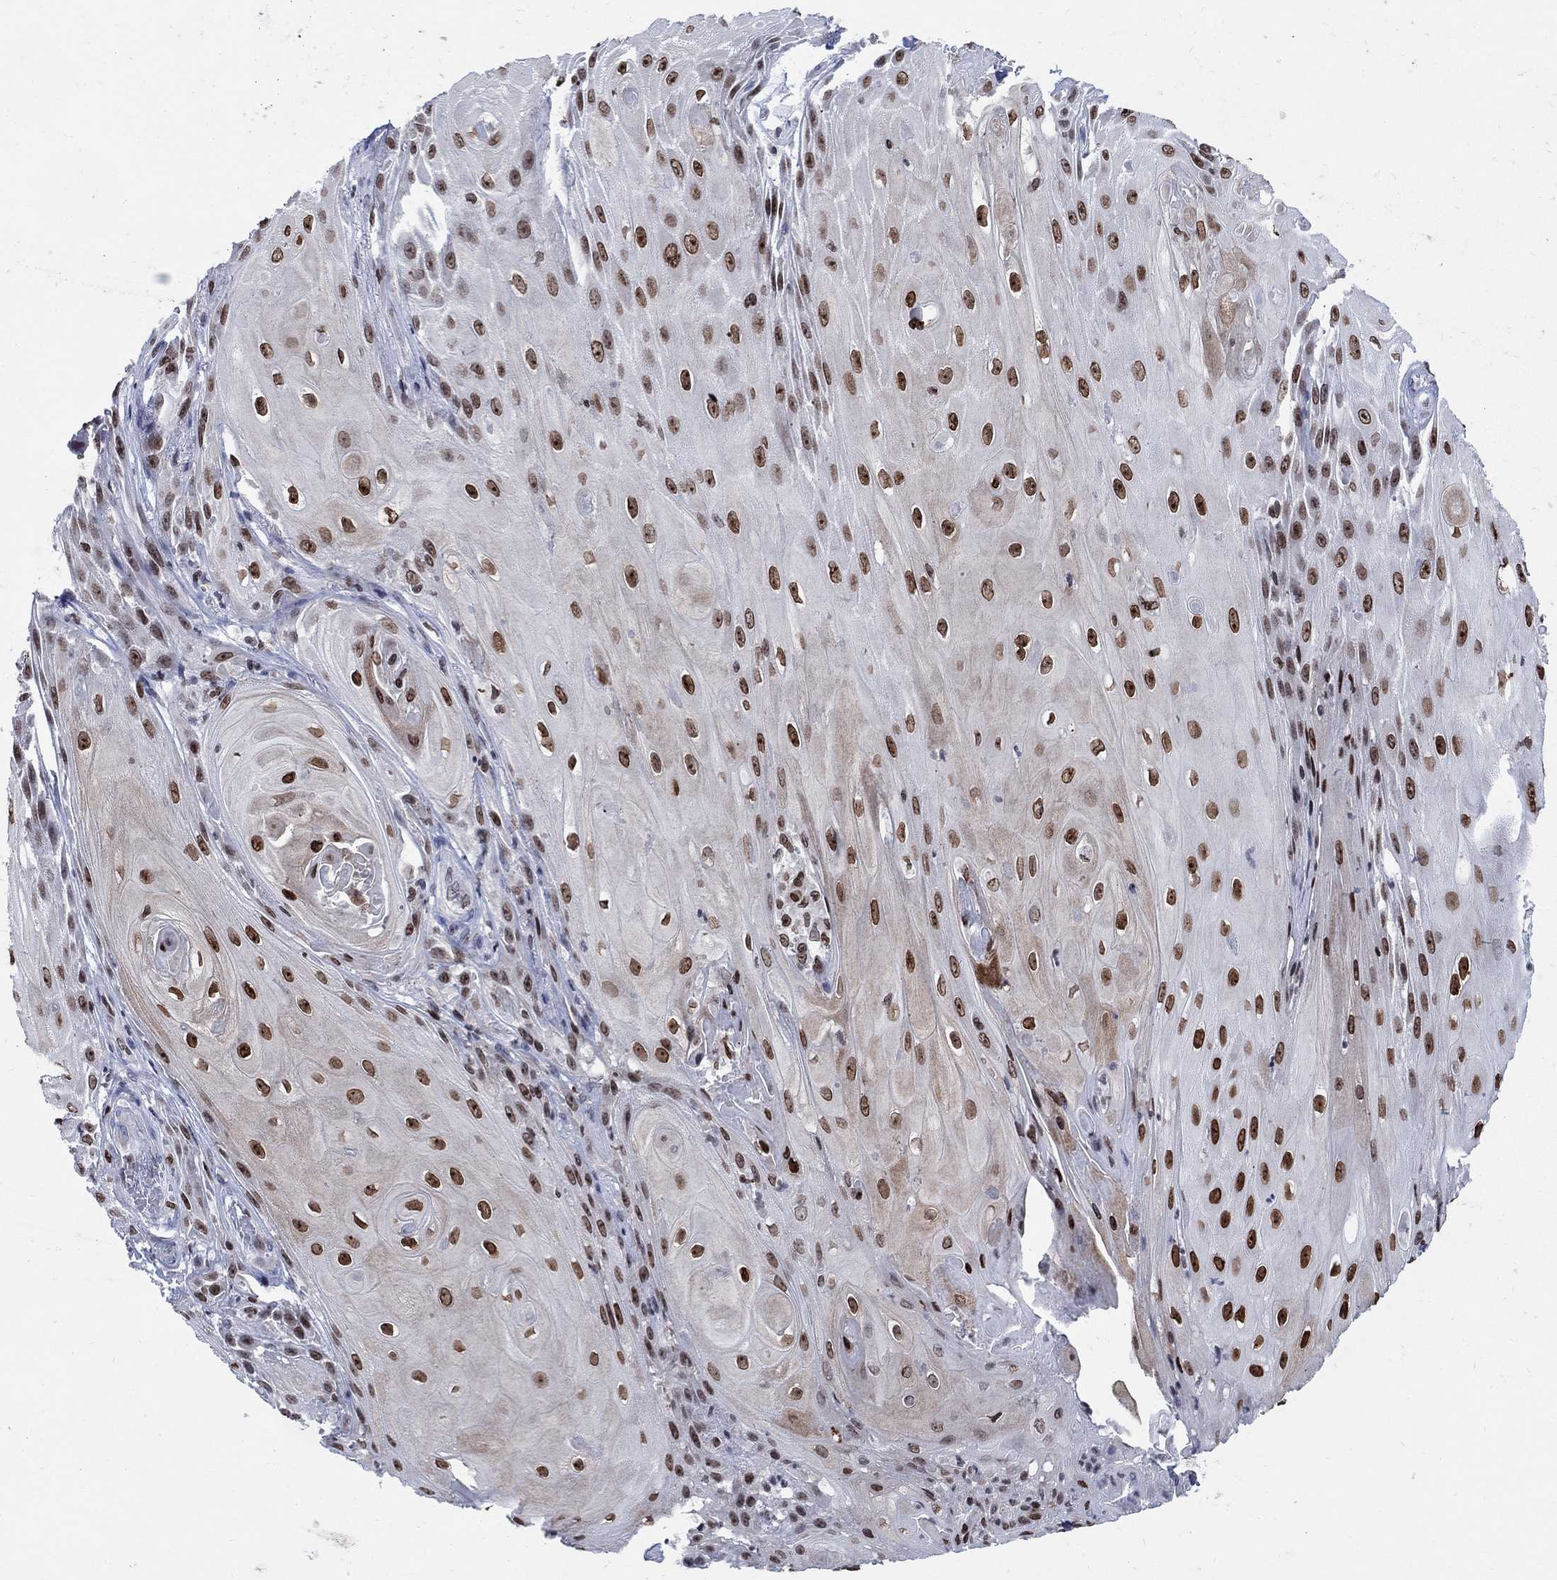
{"staining": {"intensity": "moderate", "quantity": ">75%", "location": "nuclear"}, "tissue": "skin cancer", "cell_type": "Tumor cells", "image_type": "cancer", "snomed": [{"axis": "morphology", "description": "Squamous cell carcinoma, NOS"}, {"axis": "topography", "description": "Skin"}], "caption": "Human skin squamous cell carcinoma stained with a protein marker shows moderate staining in tumor cells.", "gene": "HMGA1", "patient": {"sex": "male", "age": 62}}